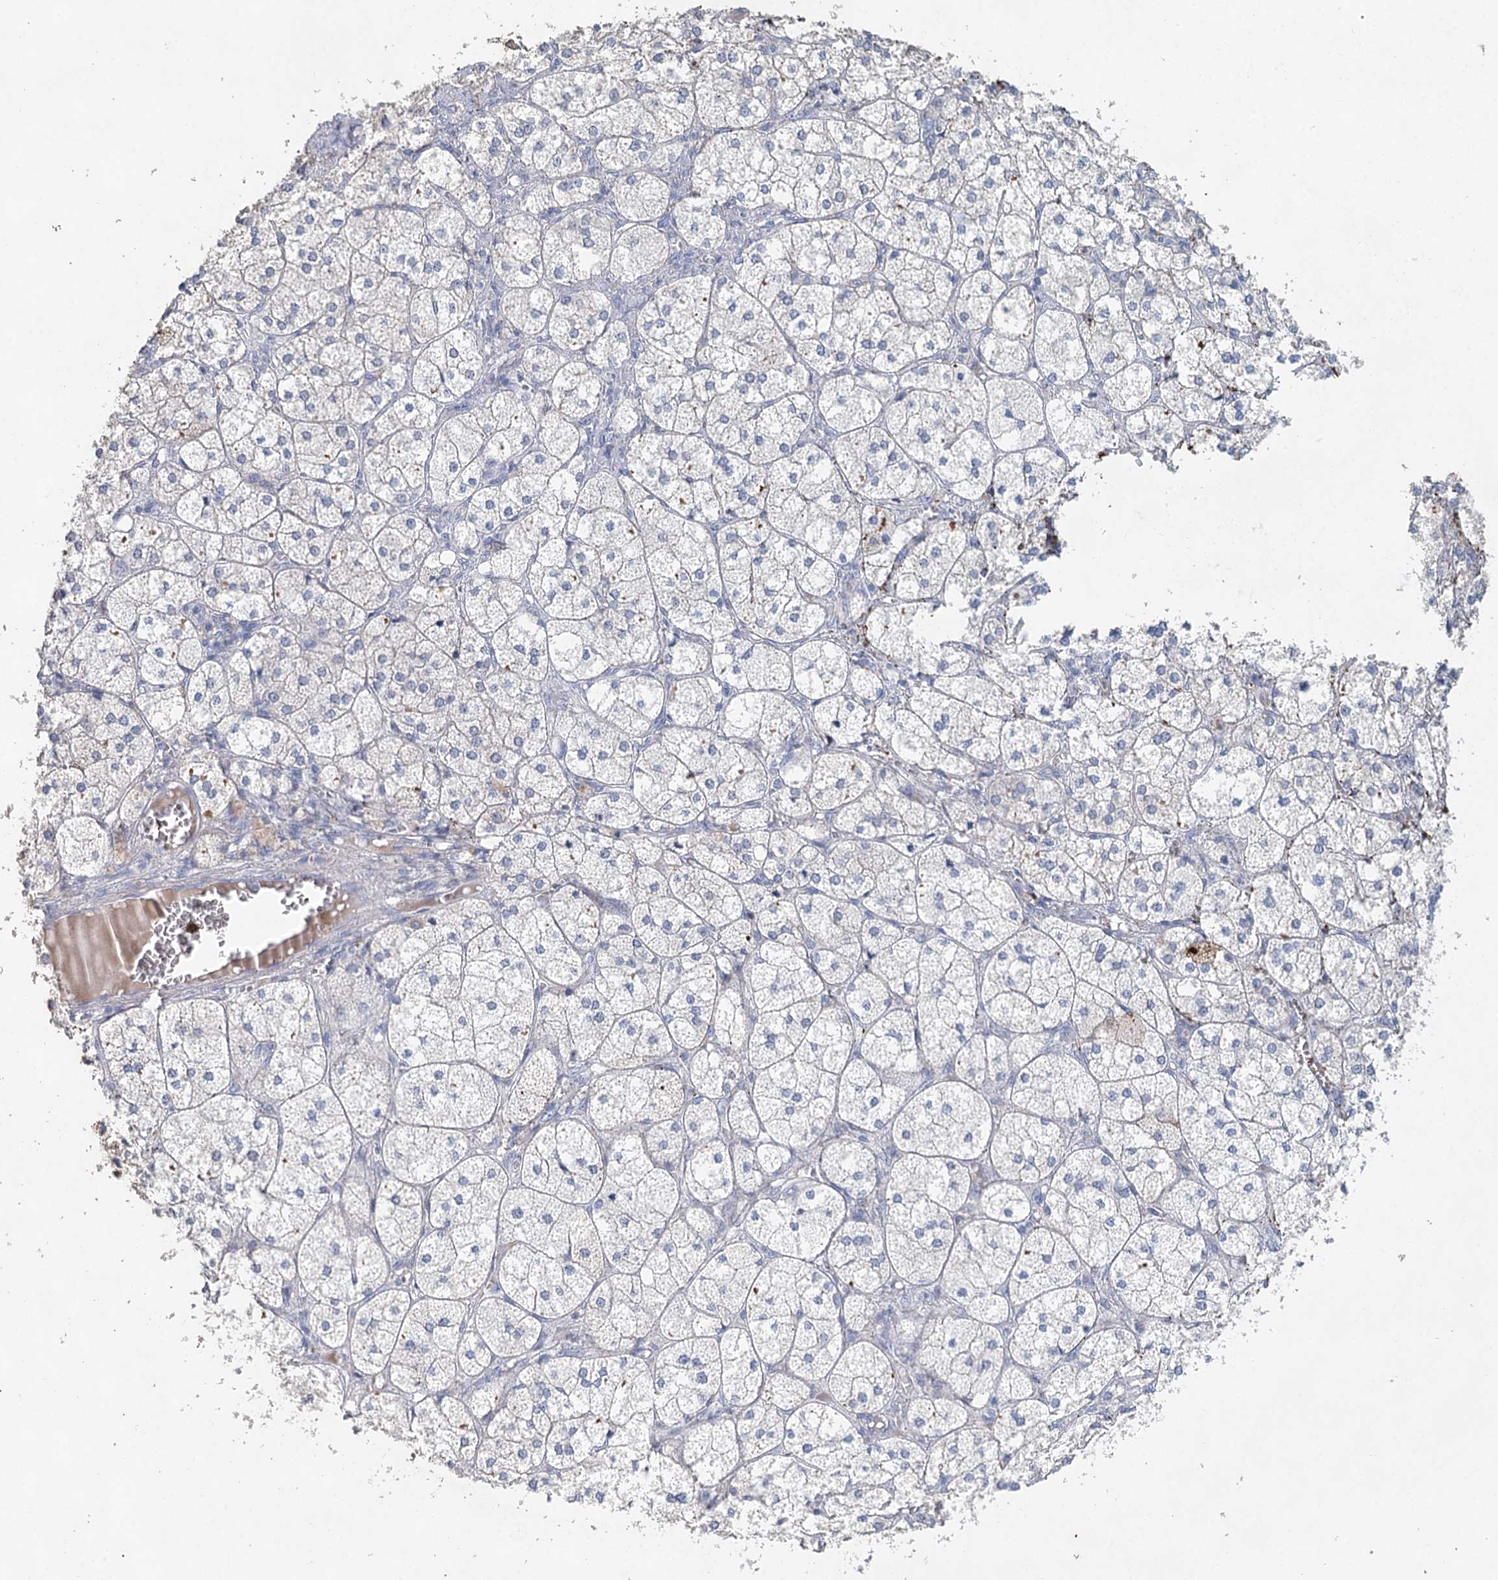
{"staining": {"intensity": "moderate", "quantity": "<25%", "location": "cytoplasmic/membranous"}, "tissue": "adrenal gland", "cell_type": "Glandular cells", "image_type": "normal", "snomed": [{"axis": "morphology", "description": "Normal tissue, NOS"}, {"axis": "topography", "description": "Adrenal gland"}], "caption": "Normal adrenal gland displays moderate cytoplasmic/membranous staining in approximately <25% of glandular cells, visualized by immunohistochemistry. Using DAB (3,3'-diaminobenzidine) (brown) and hematoxylin (blue) stains, captured at high magnification using brightfield microscopy.", "gene": "MYL6B", "patient": {"sex": "female", "age": 61}}